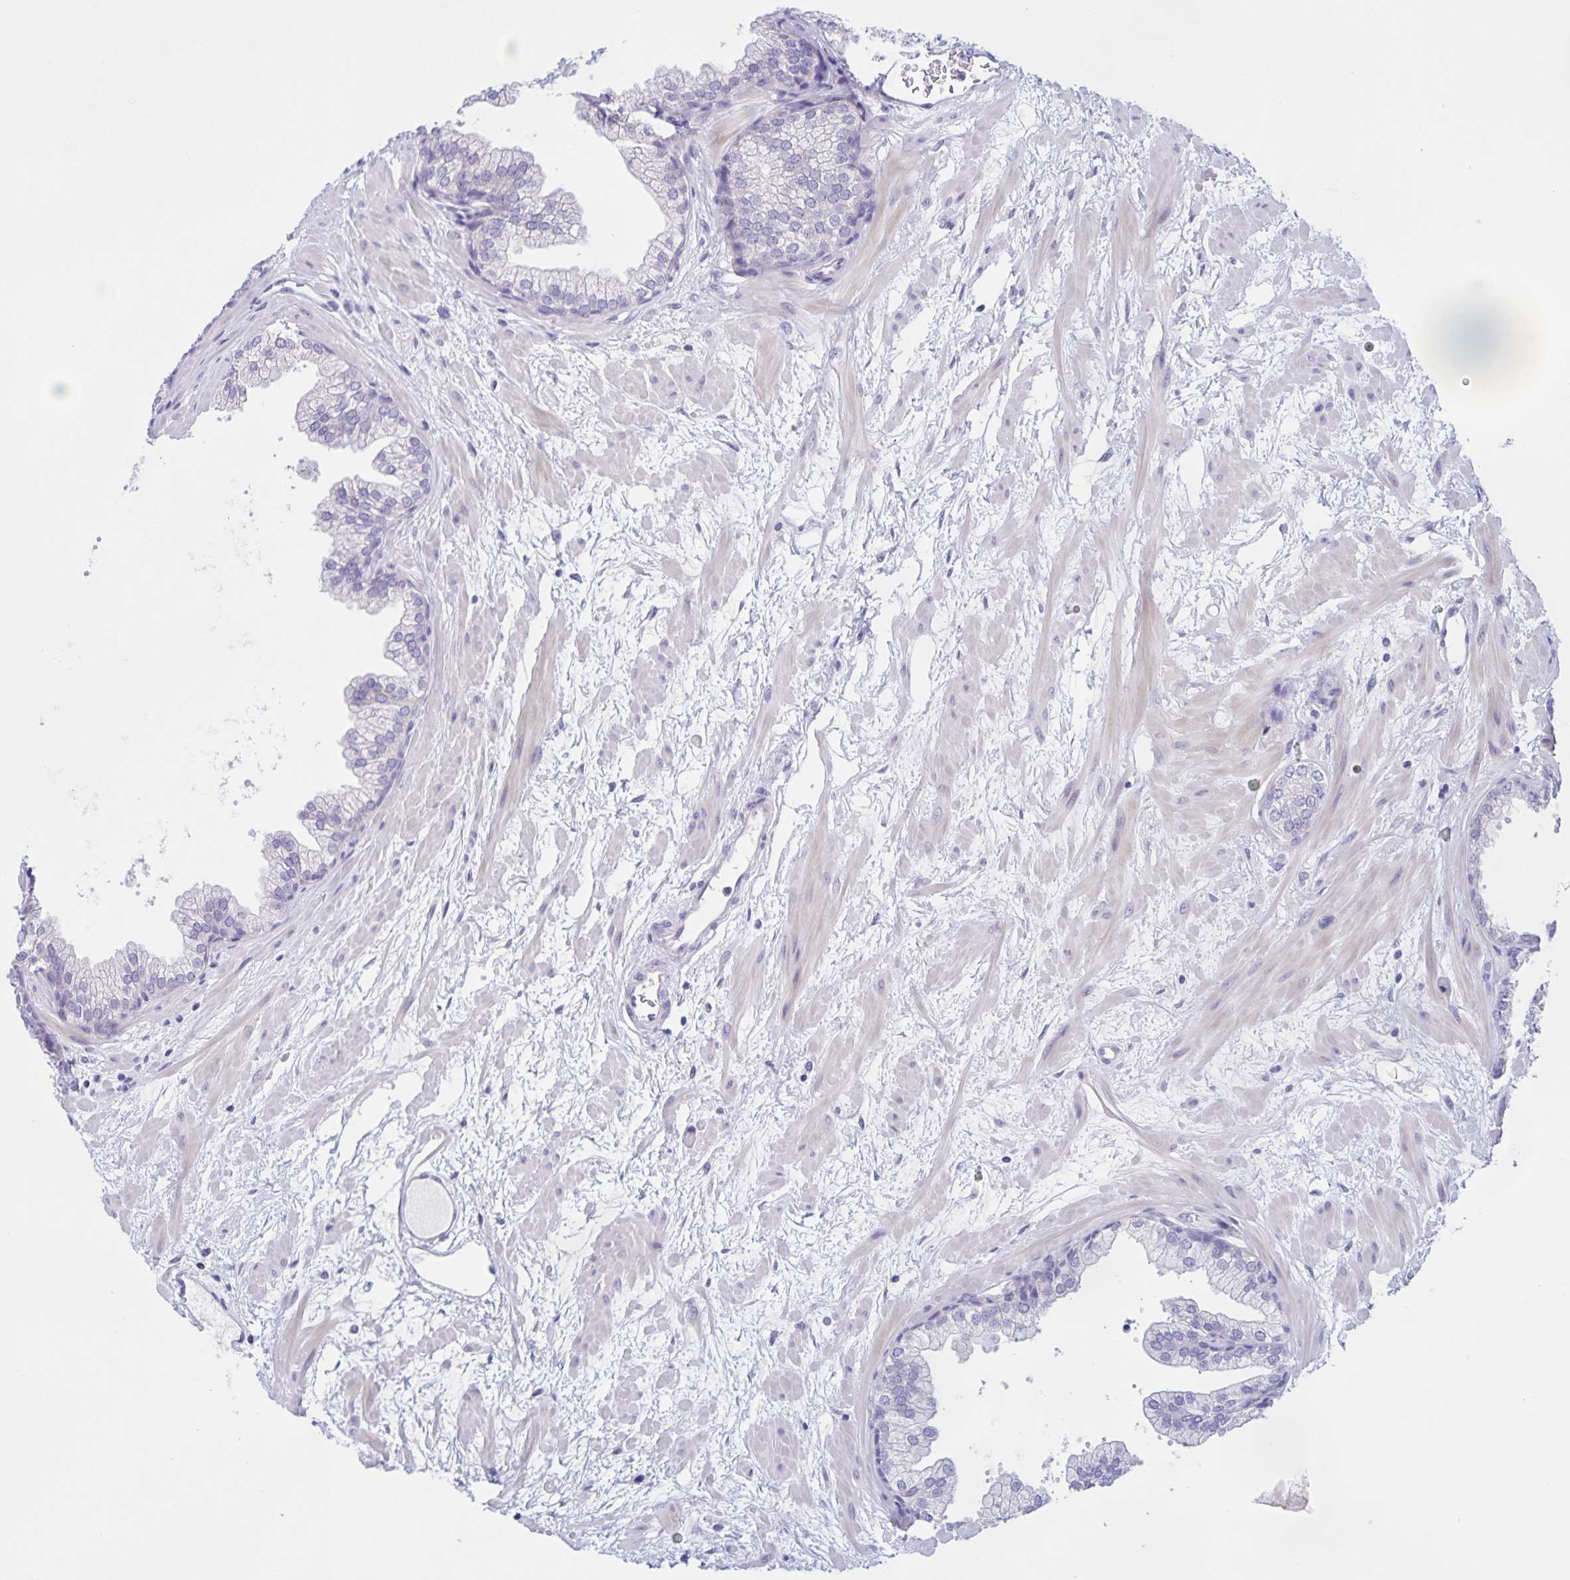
{"staining": {"intensity": "negative", "quantity": "none", "location": "none"}, "tissue": "prostate", "cell_type": "Glandular cells", "image_type": "normal", "snomed": [{"axis": "morphology", "description": "Normal tissue, NOS"}, {"axis": "topography", "description": "Prostate"}], "caption": "Immunohistochemical staining of benign prostate exhibits no significant positivity in glandular cells. (Stains: DAB (3,3'-diaminobenzidine) immunohistochemistry with hematoxylin counter stain, Microscopy: brightfield microscopy at high magnification).", "gene": "DMGDH", "patient": {"sex": "male", "age": 37}}